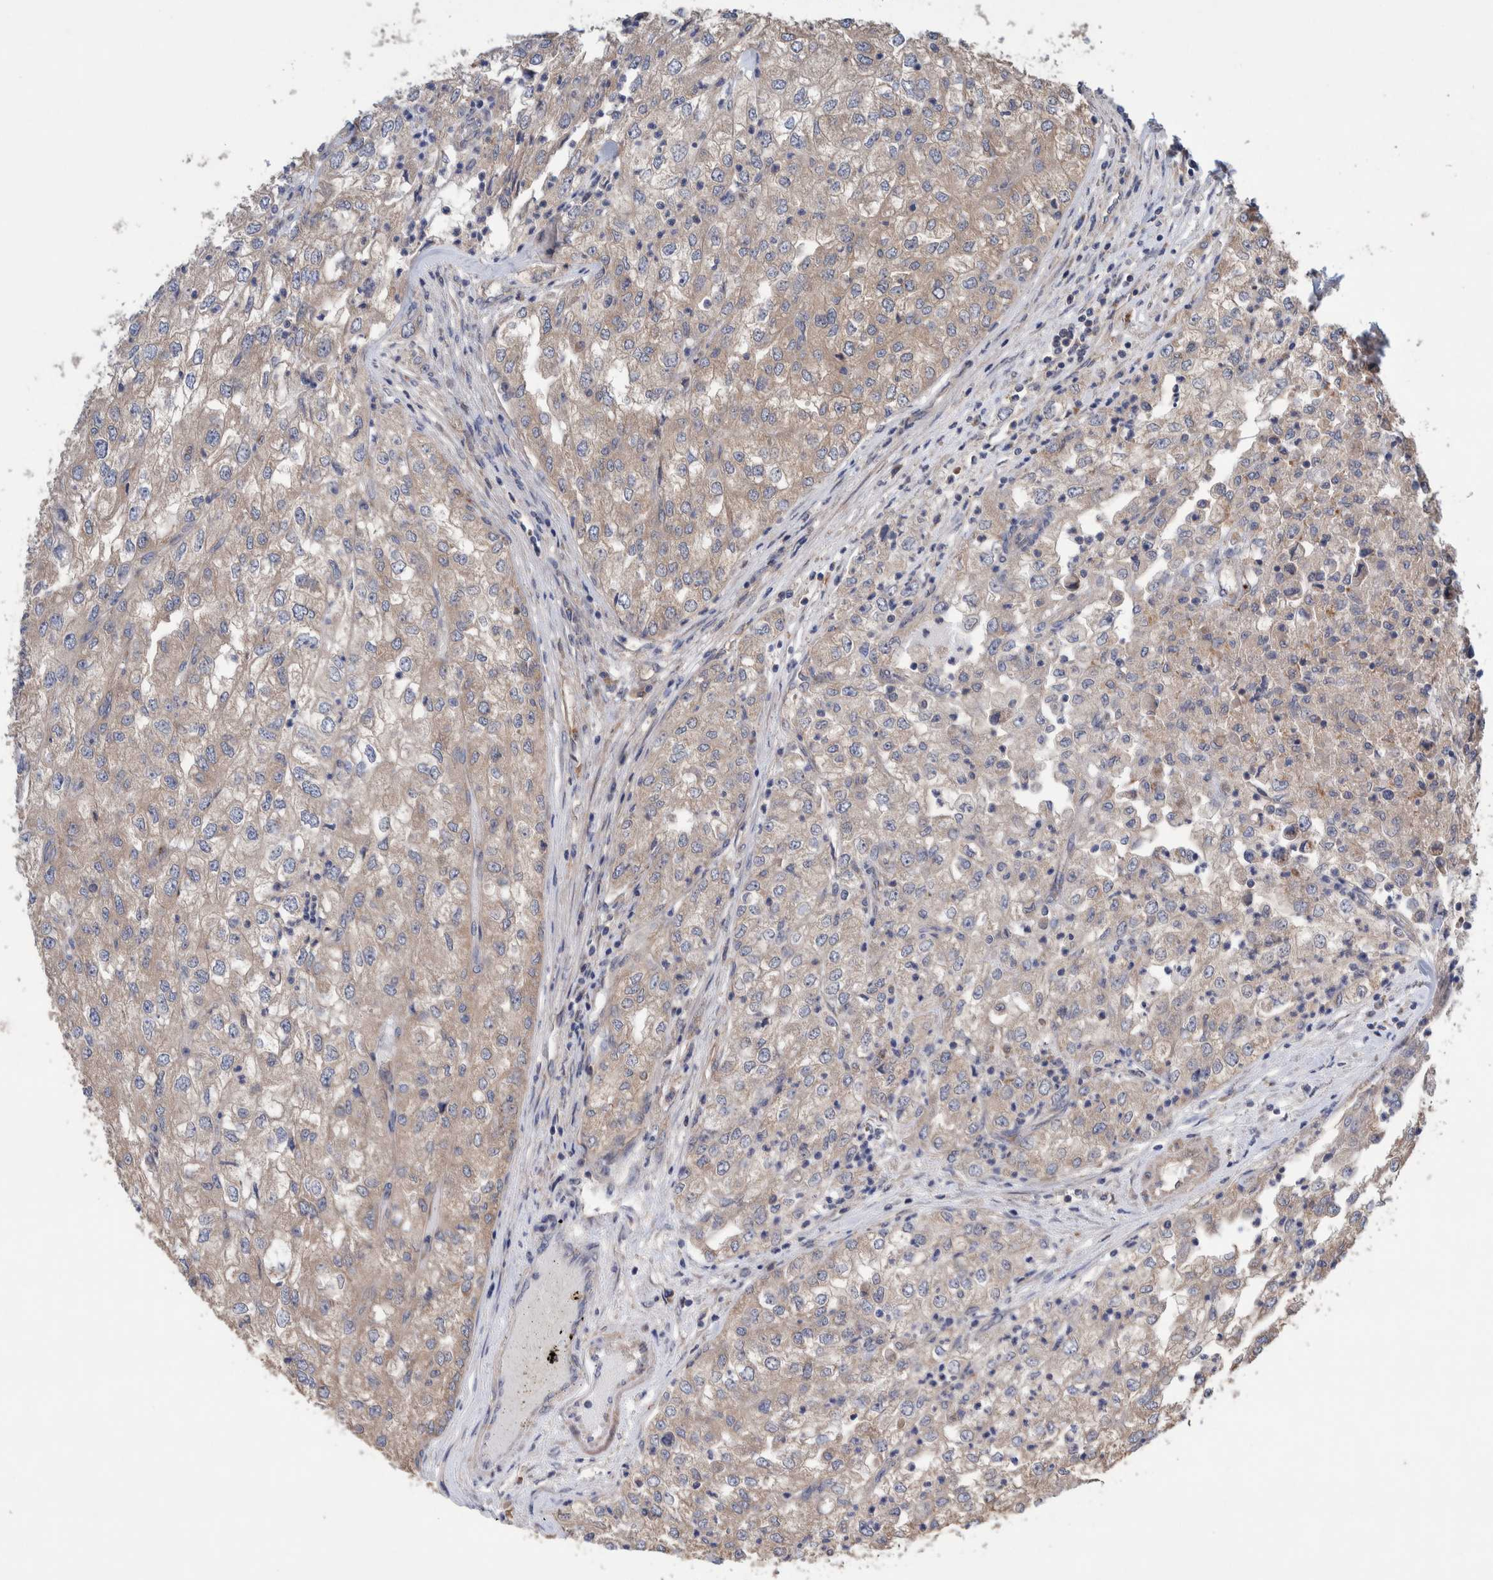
{"staining": {"intensity": "weak", "quantity": "25%-75%", "location": "cytoplasmic/membranous"}, "tissue": "renal cancer", "cell_type": "Tumor cells", "image_type": "cancer", "snomed": [{"axis": "morphology", "description": "Adenocarcinoma, NOS"}, {"axis": "topography", "description": "Kidney"}], "caption": "A brown stain labels weak cytoplasmic/membranous expression of a protein in human adenocarcinoma (renal) tumor cells.", "gene": "PIK3R6", "patient": {"sex": "female", "age": 54}}